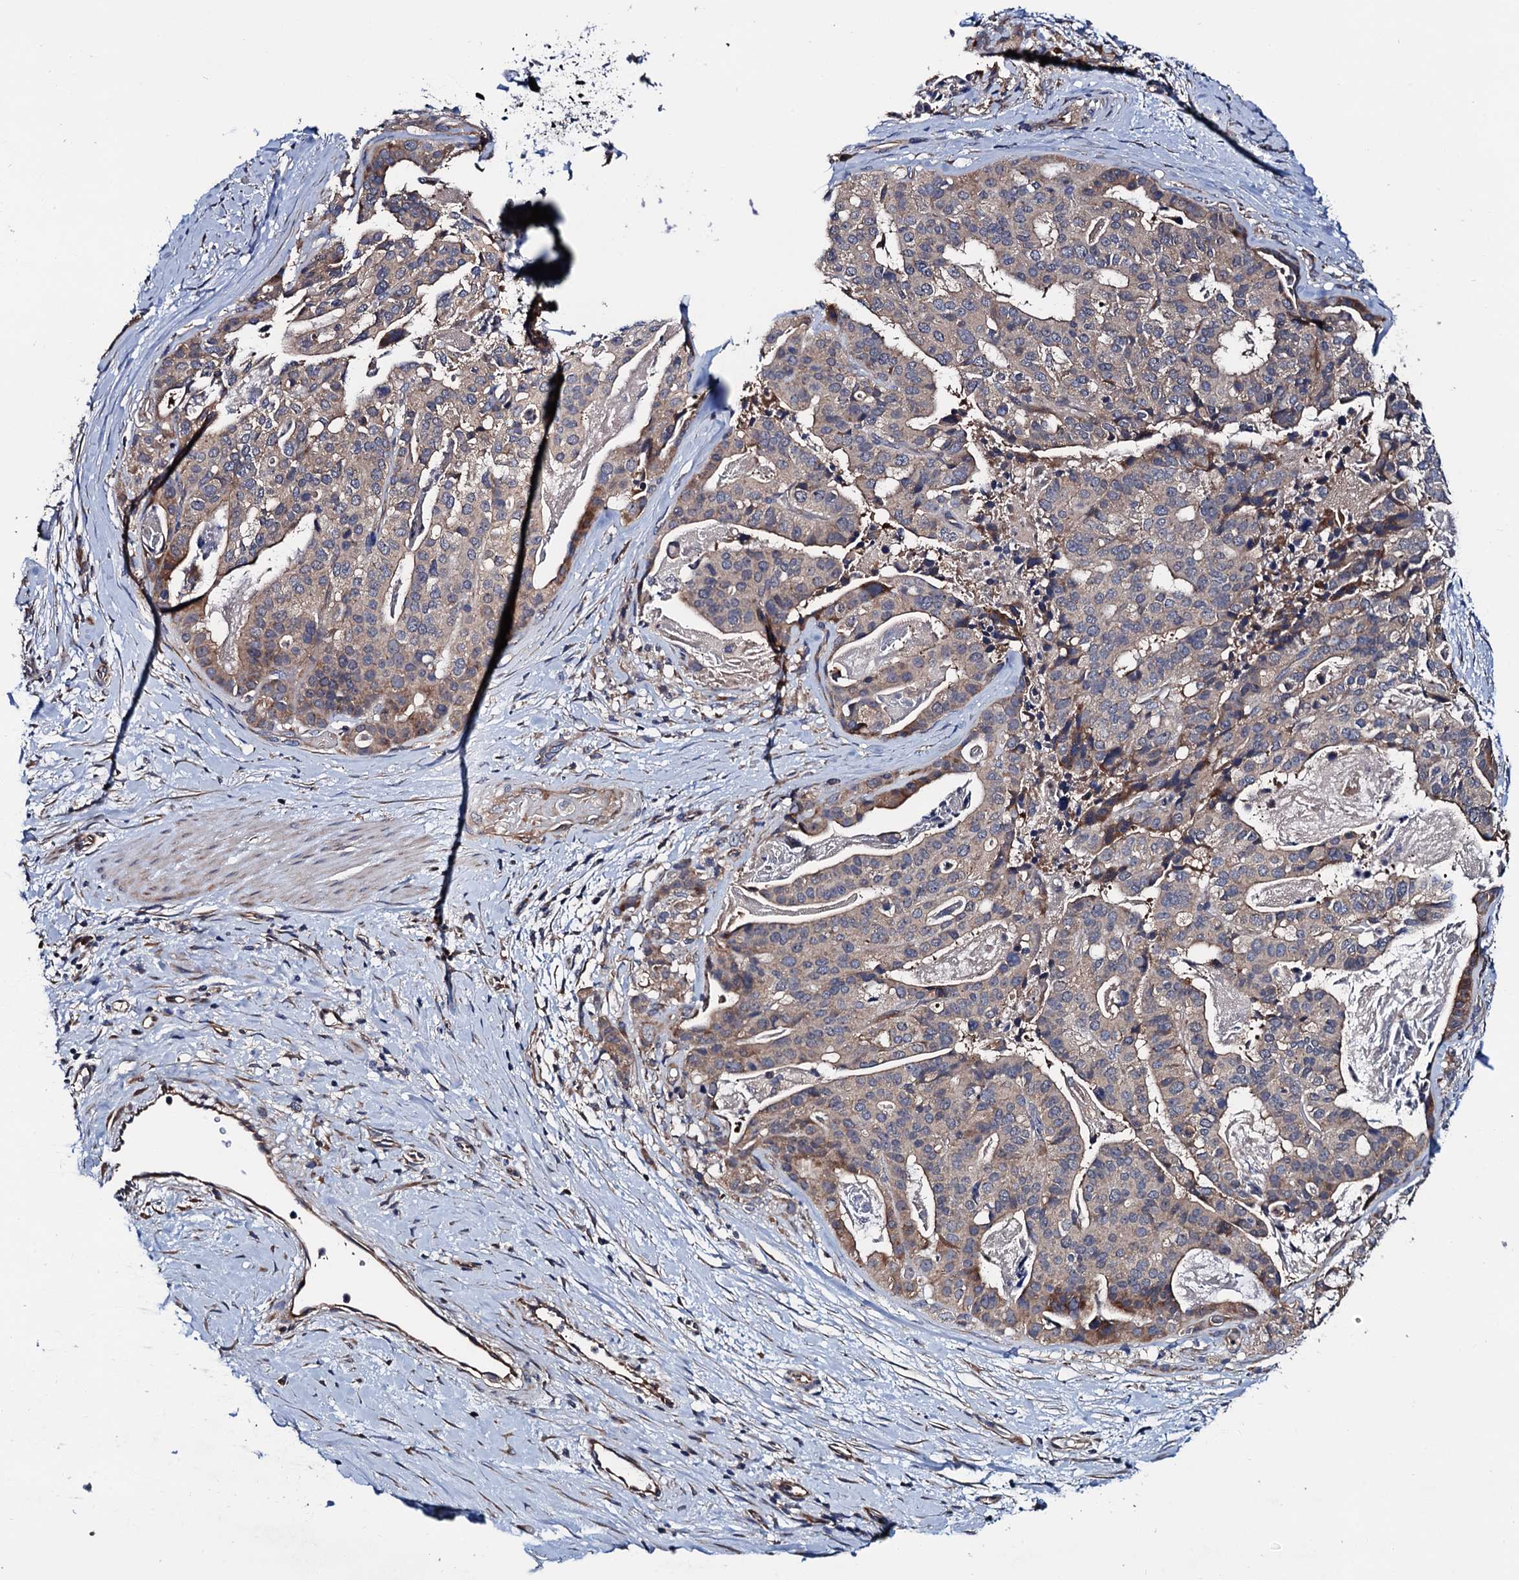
{"staining": {"intensity": "weak", "quantity": "25%-75%", "location": "cytoplasmic/membranous"}, "tissue": "stomach cancer", "cell_type": "Tumor cells", "image_type": "cancer", "snomed": [{"axis": "morphology", "description": "Adenocarcinoma, NOS"}, {"axis": "topography", "description": "Stomach"}], "caption": "High-power microscopy captured an IHC histopathology image of adenocarcinoma (stomach), revealing weak cytoplasmic/membranous staining in about 25%-75% of tumor cells.", "gene": "TRMT112", "patient": {"sex": "male", "age": 48}}